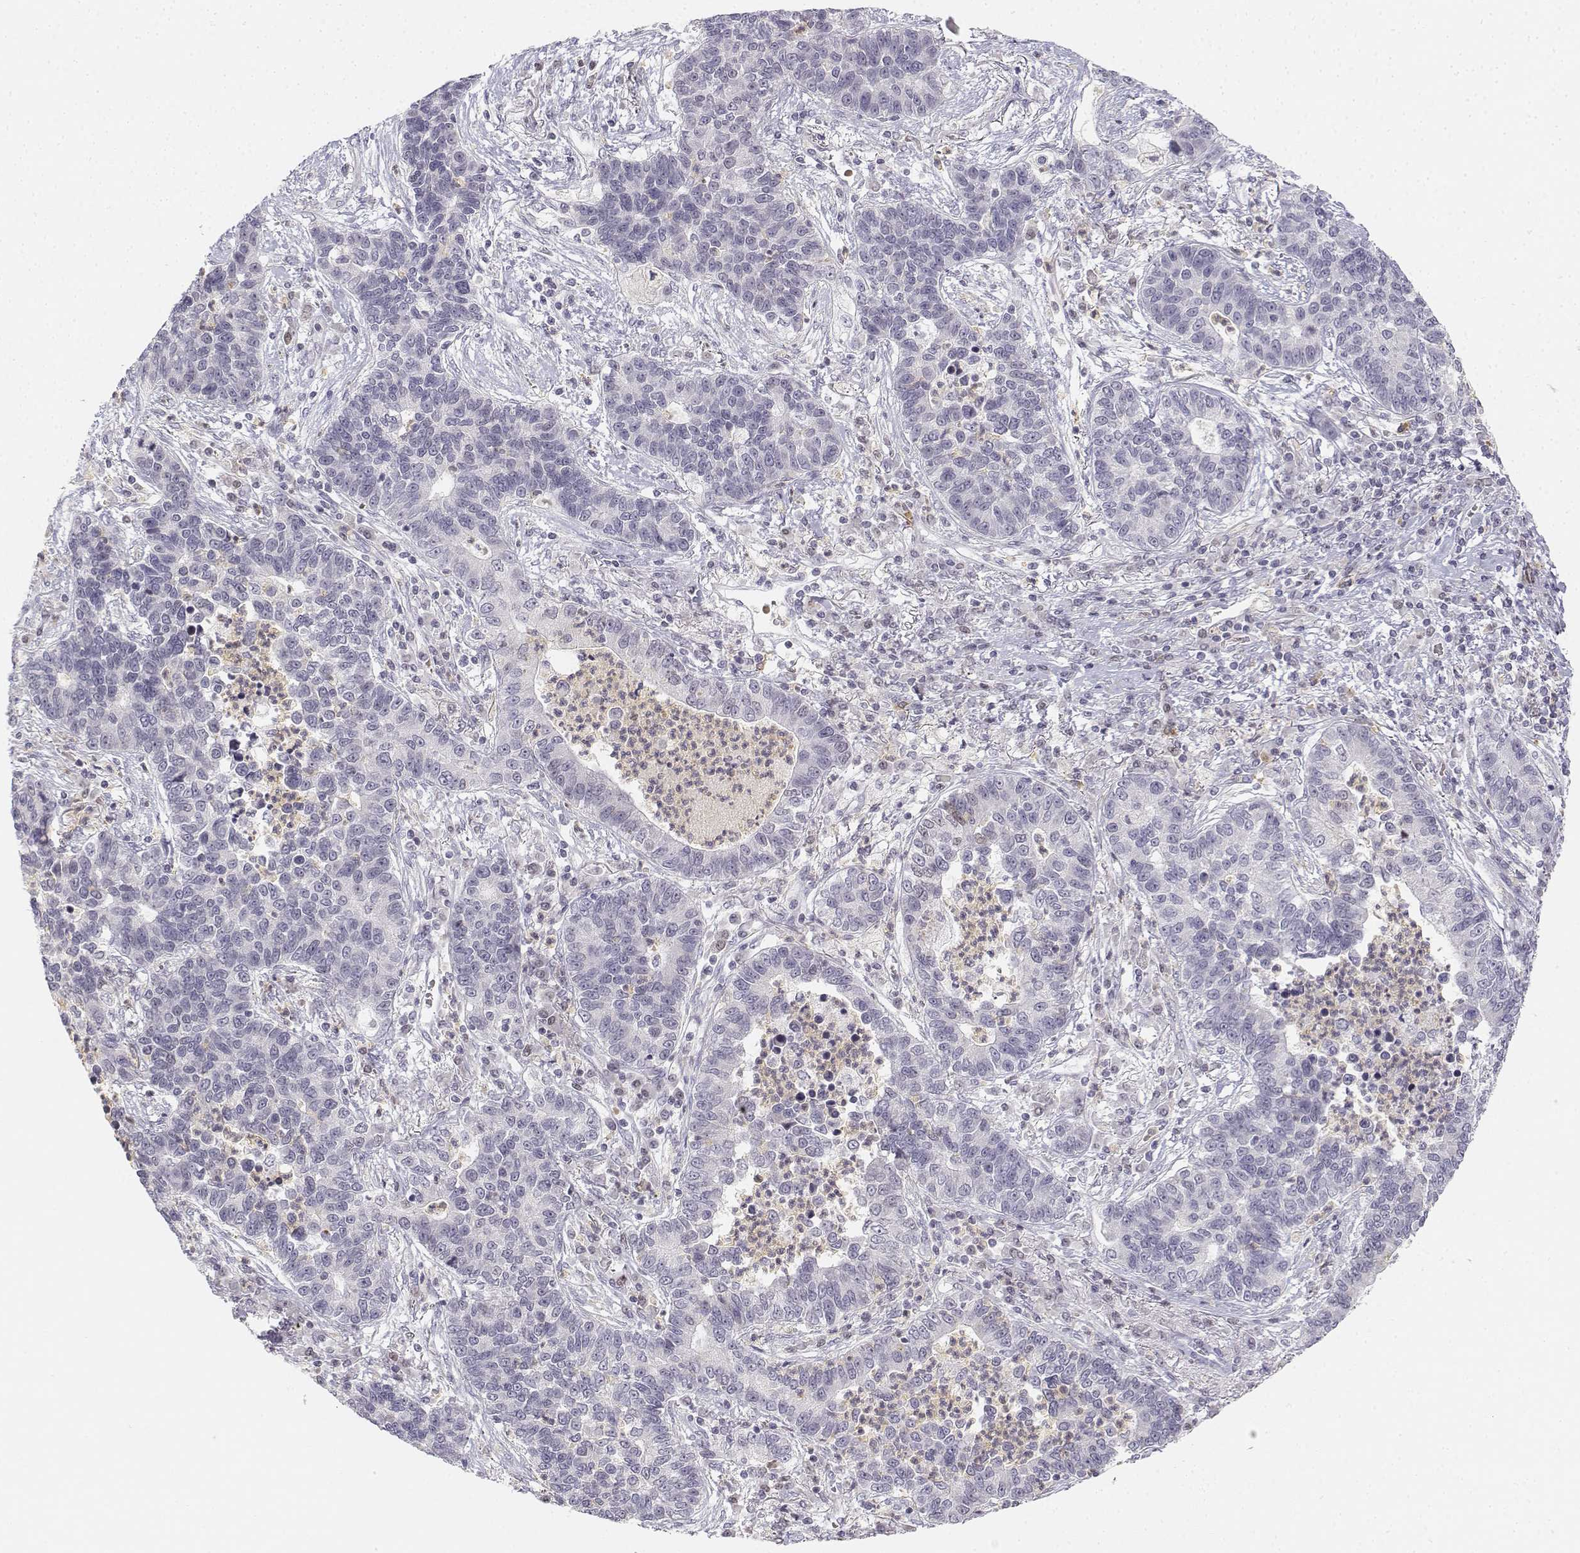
{"staining": {"intensity": "negative", "quantity": "none", "location": "none"}, "tissue": "lung cancer", "cell_type": "Tumor cells", "image_type": "cancer", "snomed": [{"axis": "morphology", "description": "Adenocarcinoma, NOS"}, {"axis": "topography", "description": "Lung"}], "caption": "There is no significant expression in tumor cells of lung adenocarcinoma.", "gene": "GLIPR1L2", "patient": {"sex": "female", "age": 57}}